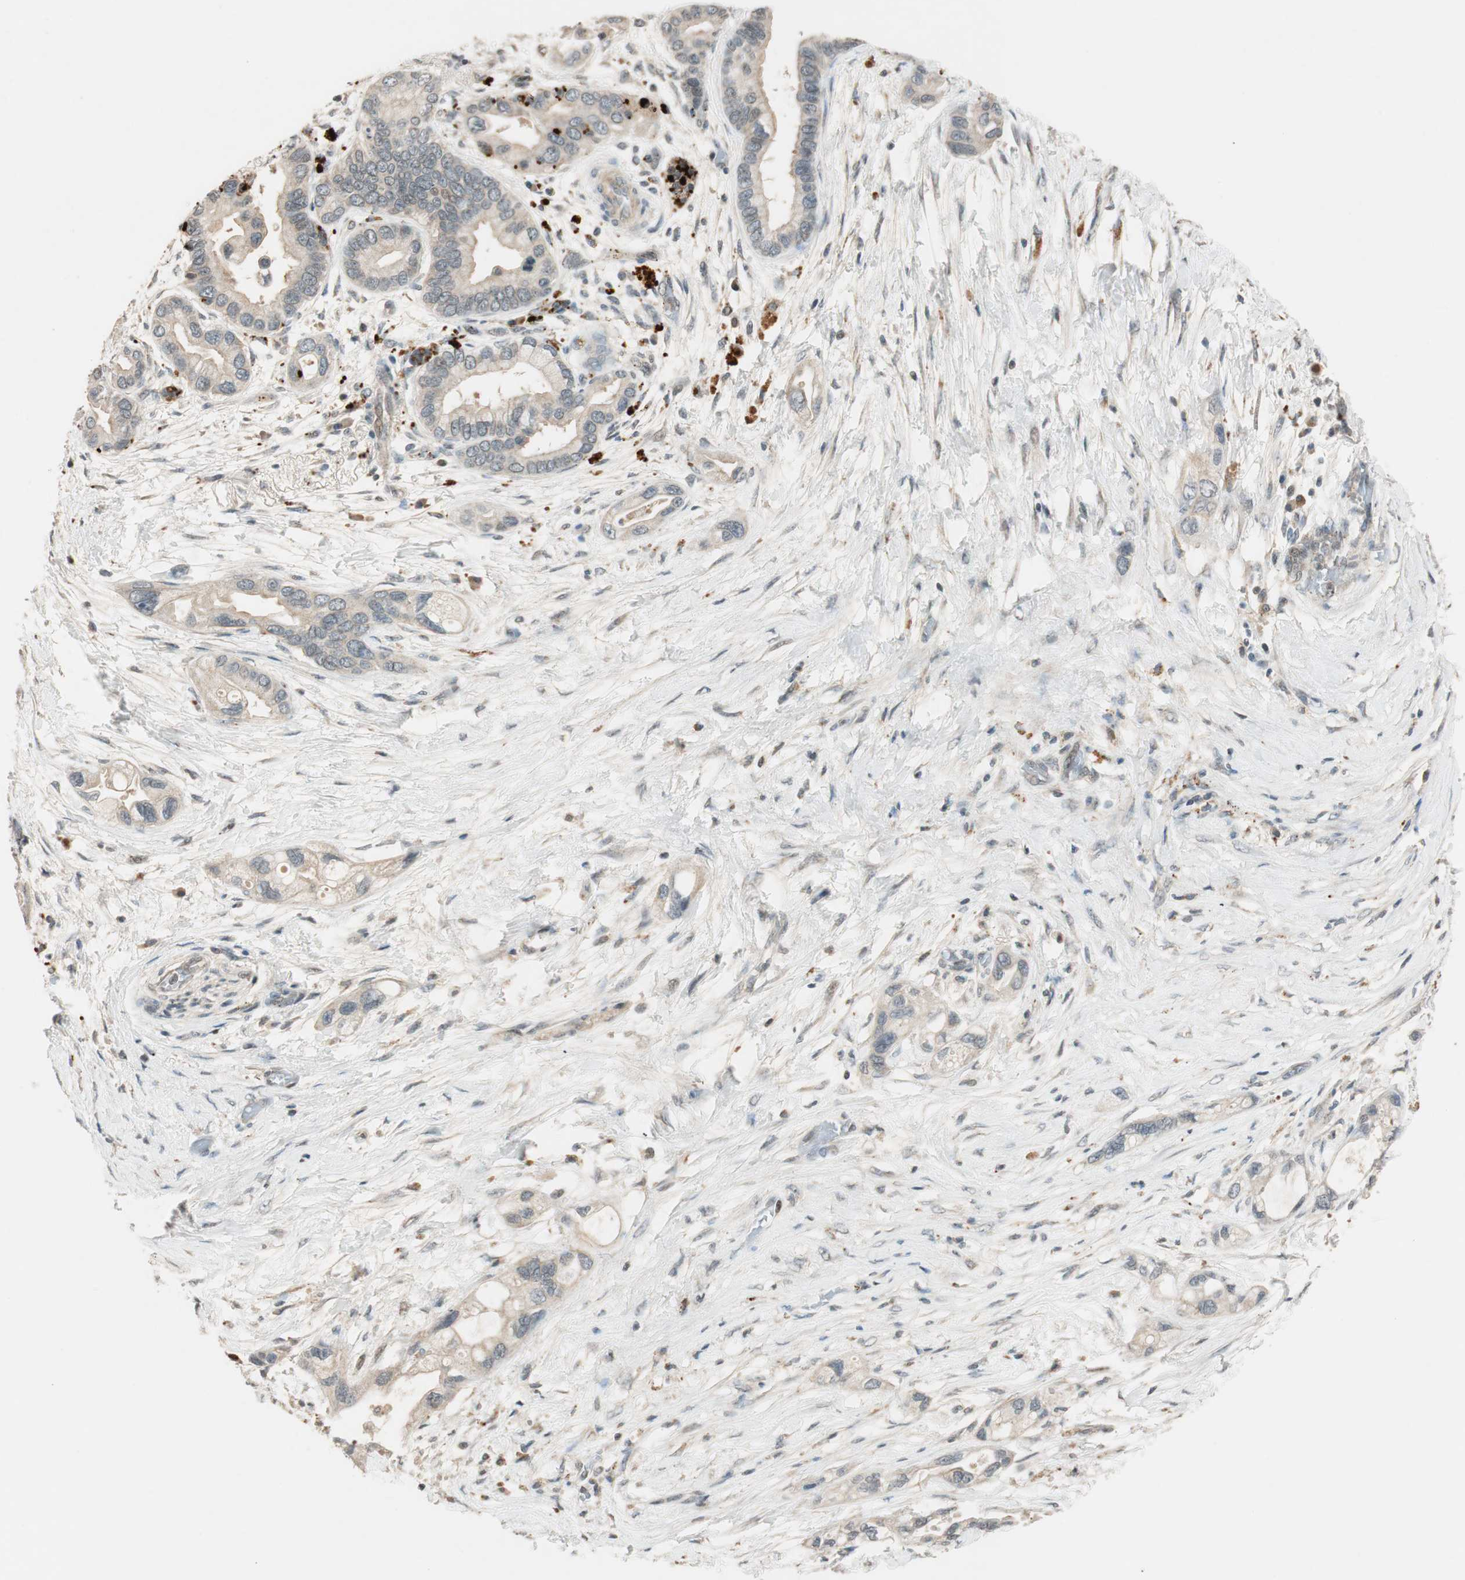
{"staining": {"intensity": "weak", "quantity": ">75%", "location": "cytoplasmic/membranous"}, "tissue": "pancreatic cancer", "cell_type": "Tumor cells", "image_type": "cancer", "snomed": [{"axis": "morphology", "description": "Adenocarcinoma, NOS"}, {"axis": "topography", "description": "Pancreas"}], "caption": "Pancreatic adenocarcinoma stained for a protein reveals weak cytoplasmic/membranous positivity in tumor cells. The staining was performed using DAB (3,3'-diaminobenzidine) to visualize the protein expression in brown, while the nuclei were stained in blue with hematoxylin (Magnification: 20x).", "gene": "GLB1", "patient": {"sex": "female", "age": 77}}